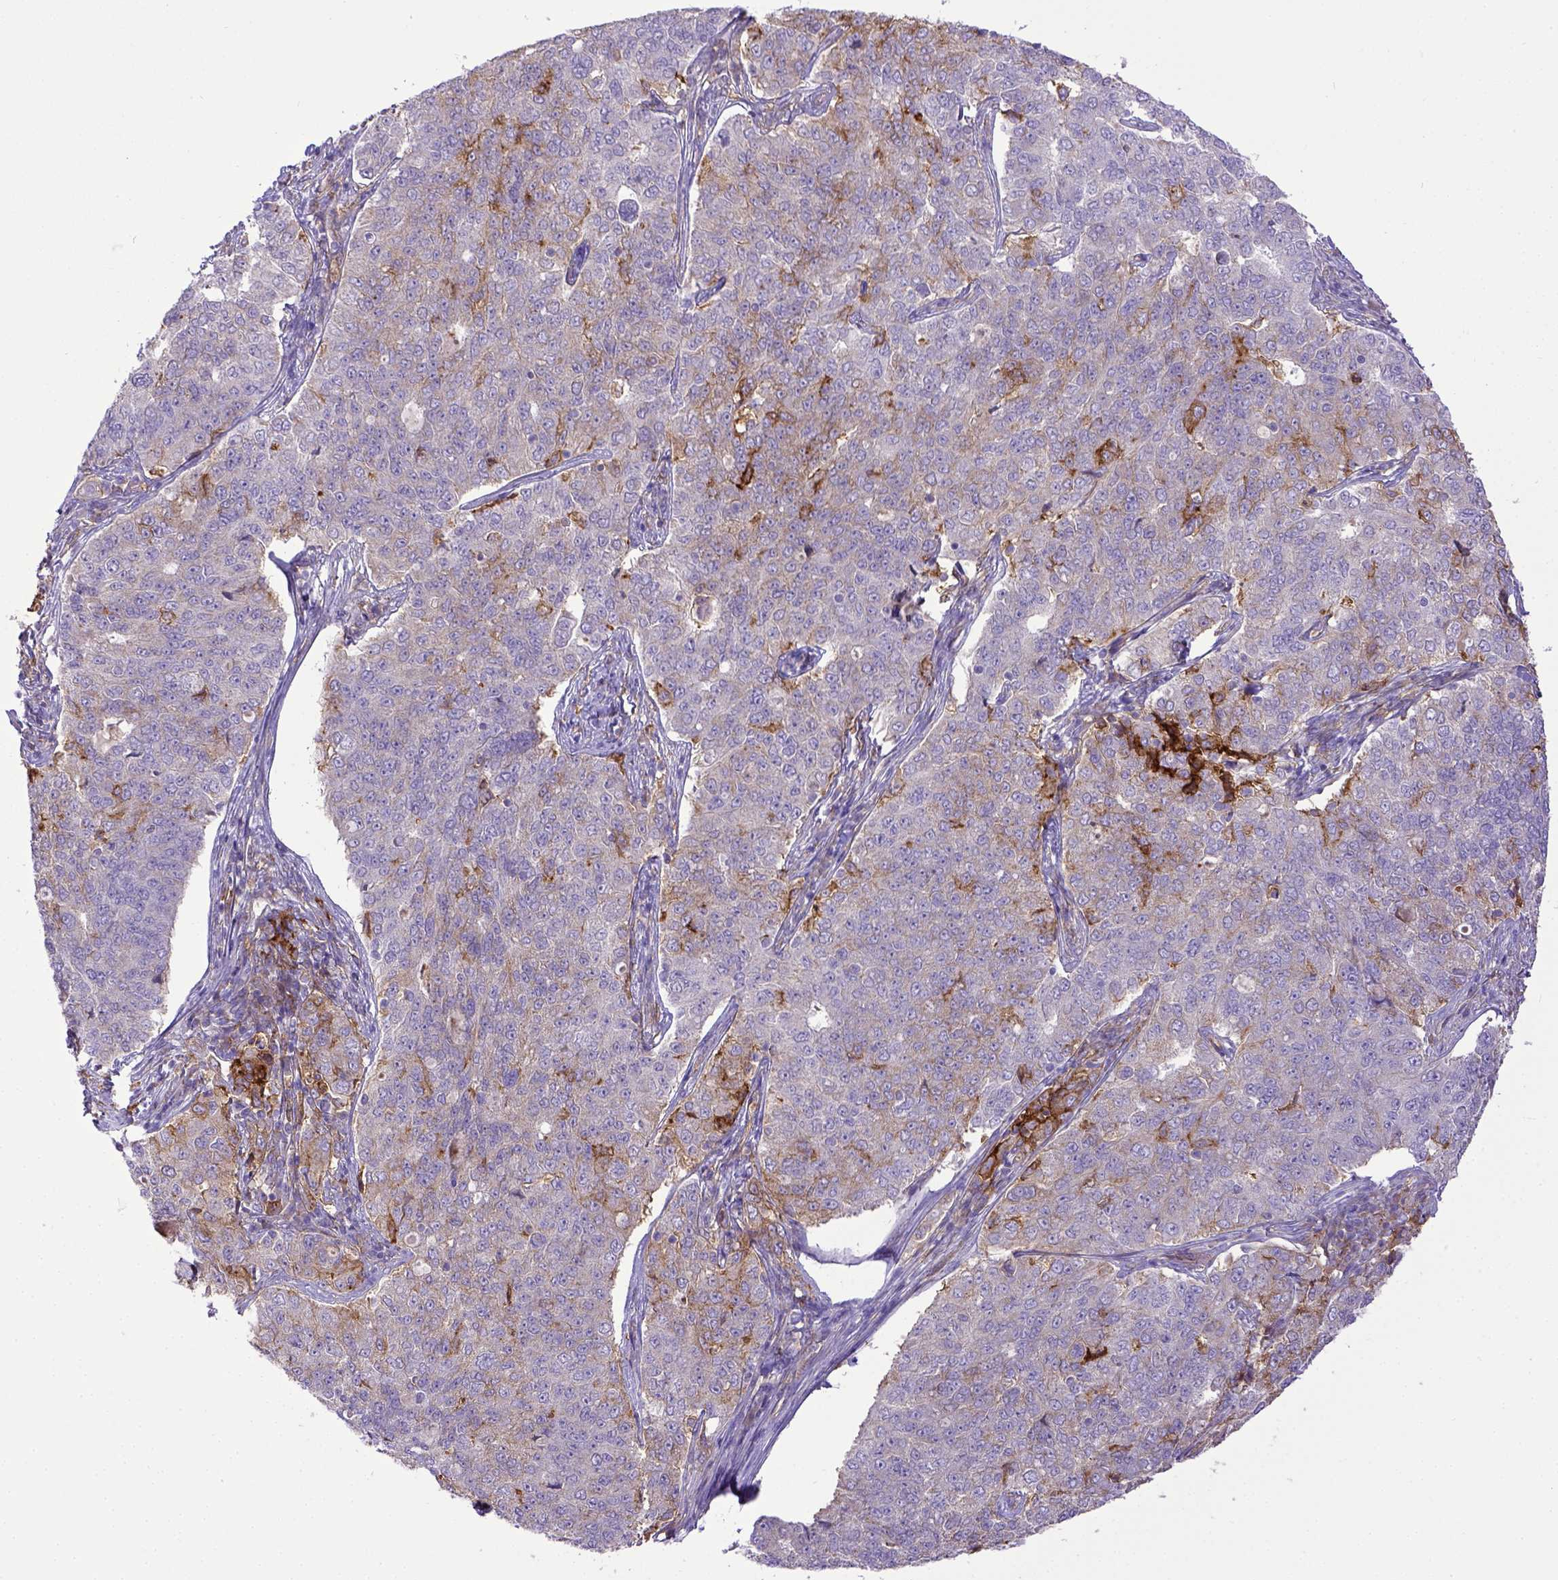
{"staining": {"intensity": "weak", "quantity": "25%-75%", "location": "cytoplasmic/membranous"}, "tissue": "endometrial cancer", "cell_type": "Tumor cells", "image_type": "cancer", "snomed": [{"axis": "morphology", "description": "Adenocarcinoma, NOS"}, {"axis": "topography", "description": "Endometrium"}], "caption": "A histopathology image showing weak cytoplasmic/membranous staining in about 25%-75% of tumor cells in endometrial cancer (adenocarcinoma), as visualized by brown immunohistochemical staining.", "gene": "CD40", "patient": {"sex": "female", "age": 43}}